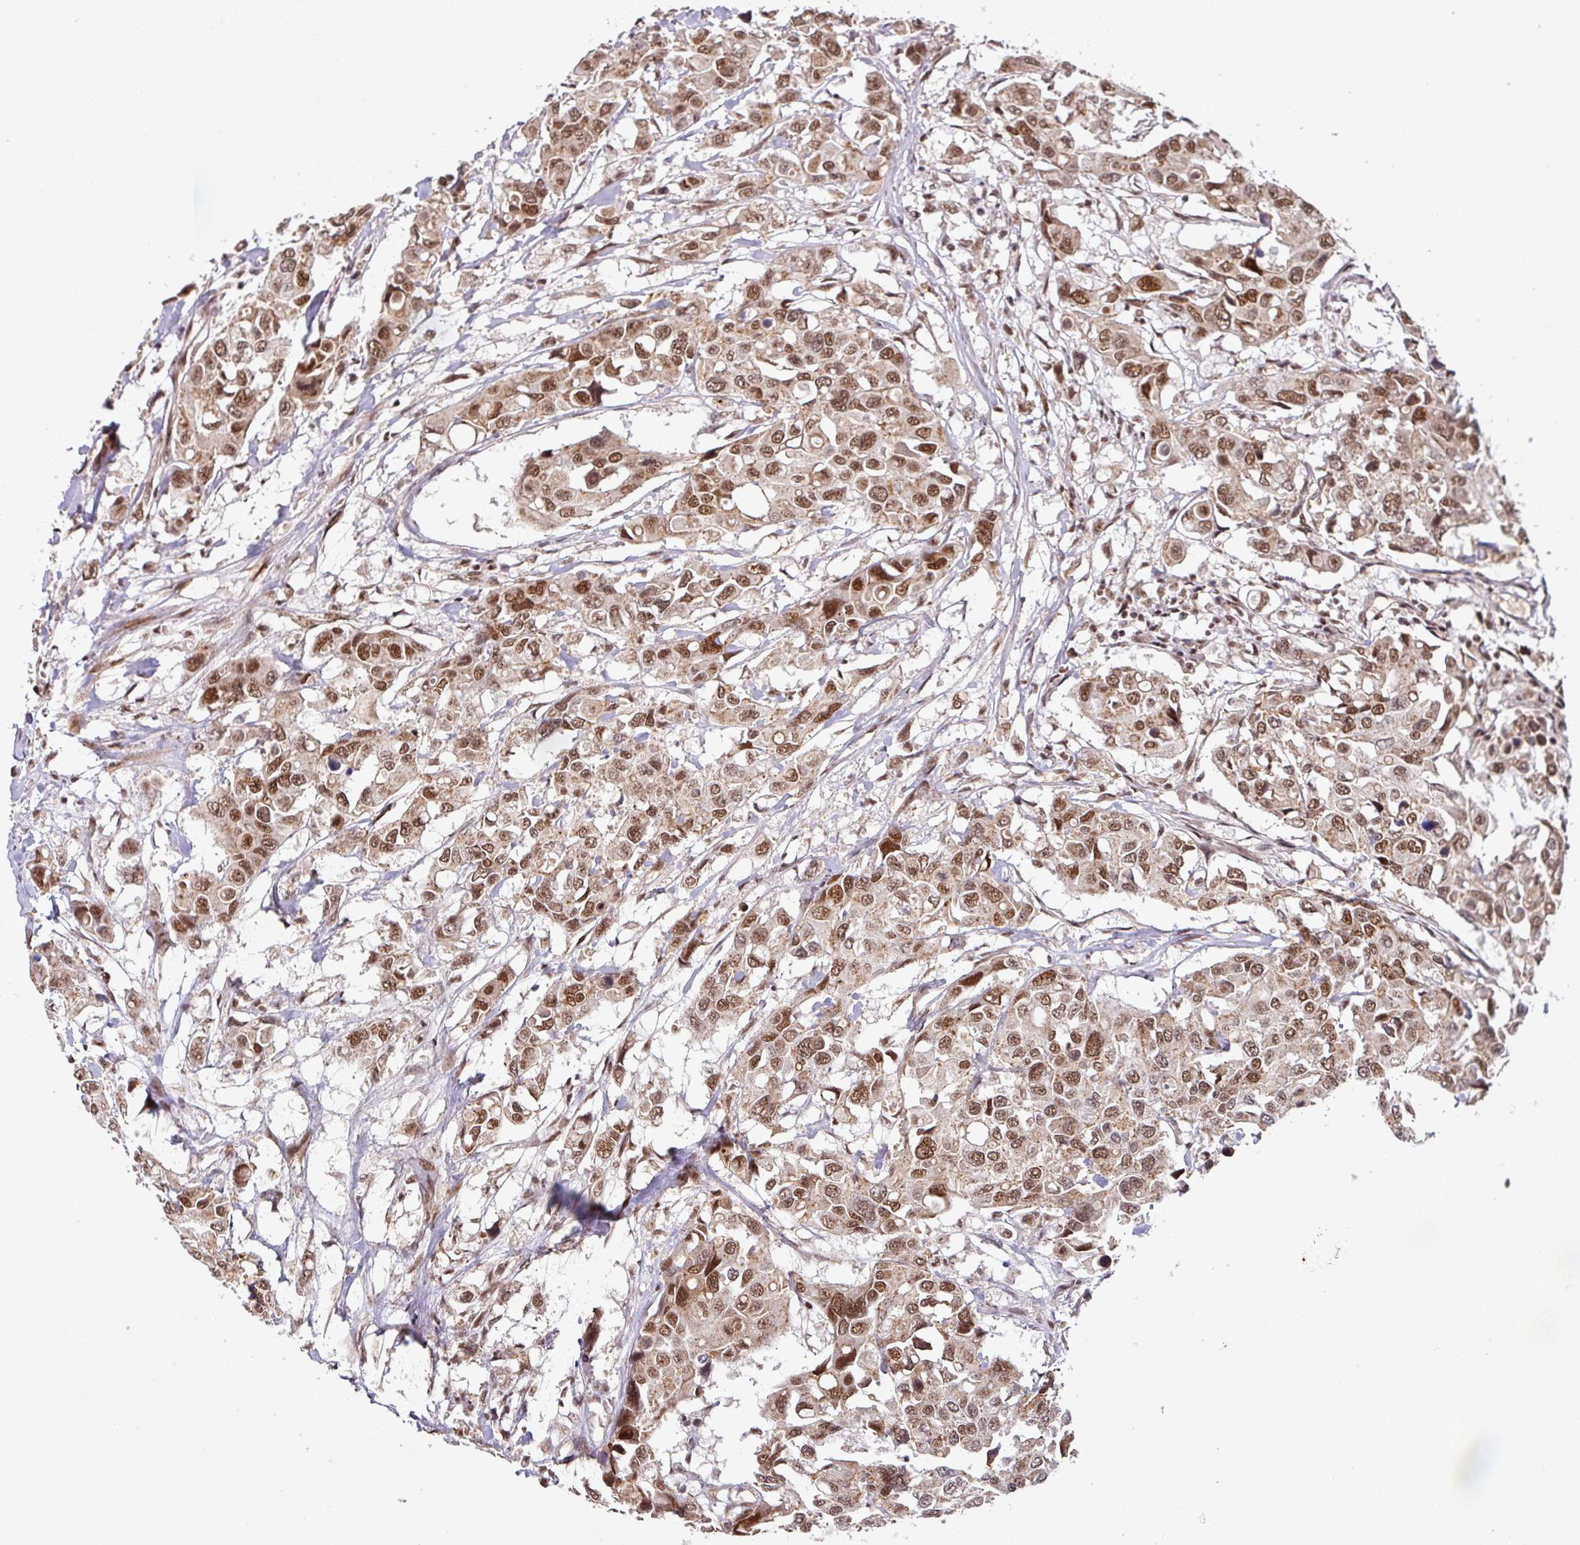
{"staining": {"intensity": "moderate", "quantity": ">75%", "location": "nuclear"}, "tissue": "colorectal cancer", "cell_type": "Tumor cells", "image_type": "cancer", "snomed": [{"axis": "morphology", "description": "Adenocarcinoma, NOS"}, {"axis": "topography", "description": "Colon"}], "caption": "Tumor cells exhibit moderate nuclear staining in approximately >75% of cells in colorectal cancer (adenocarcinoma).", "gene": "PHF23", "patient": {"sex": "male", "age": 77}}